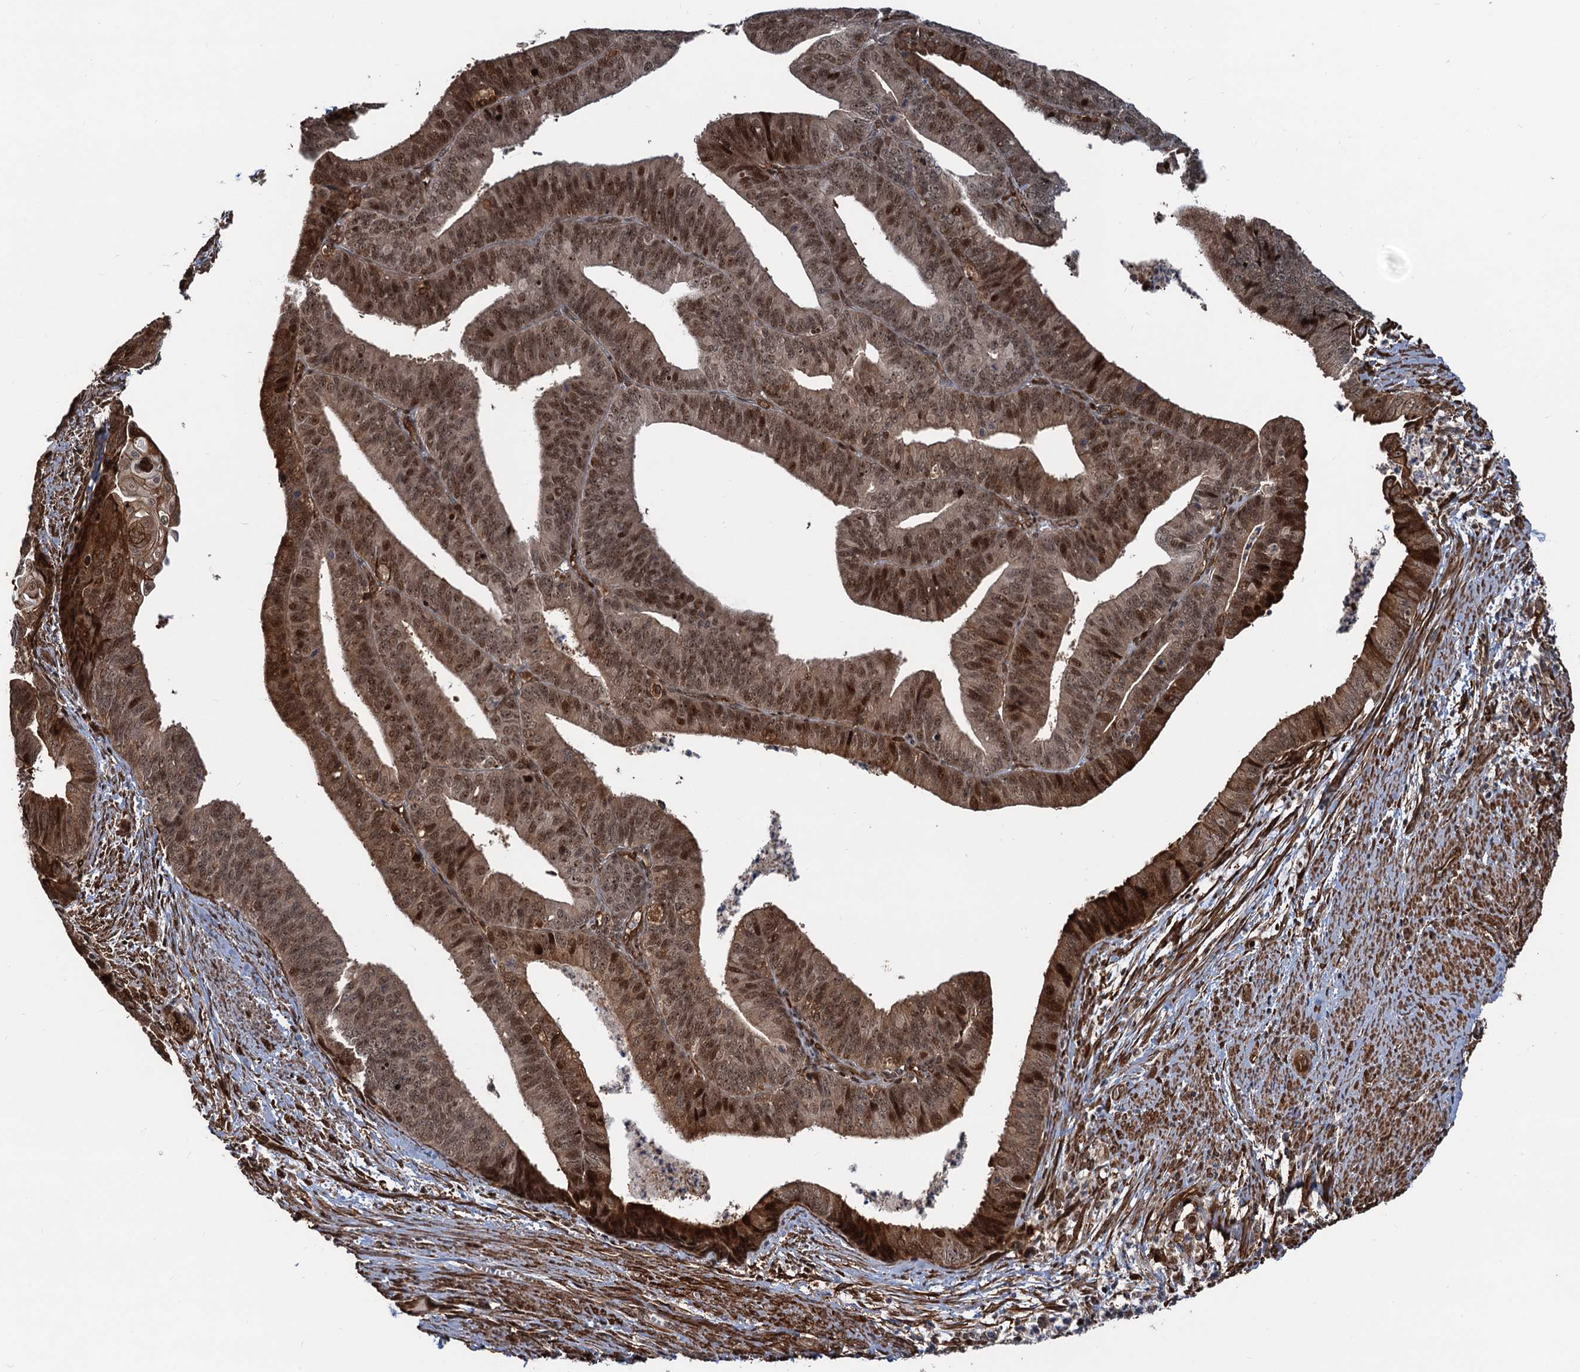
{"staining": {"intensity": "moderate", "quantity": ">75%", "location": "cytoplasmic/membranous,nuclear"}, "tissue": "endometrial cancer", "cell_type": "Tumor cells", "image_type": "cancer", "snomed": [{"axis": "morphology", "description": "Adenocarcinoma, NOS"}, {"axis": "topography", "description": "Endometrium"}], "caption": "Immunohistochemical staining of human adenocarcinoma (endometrial) shows medium levels of moderate cytoplasmic/membranous and nuclear expression in approximately >75% of tumor cells. The protein is stained brown, and the nuclei are stained in blue (DAB (3,3'-diaminobenzidine) IHC with brightfield microscopy, high magnification).", "gene": "SNRNP25", "patient": {"sex": "female", "age": 73}}